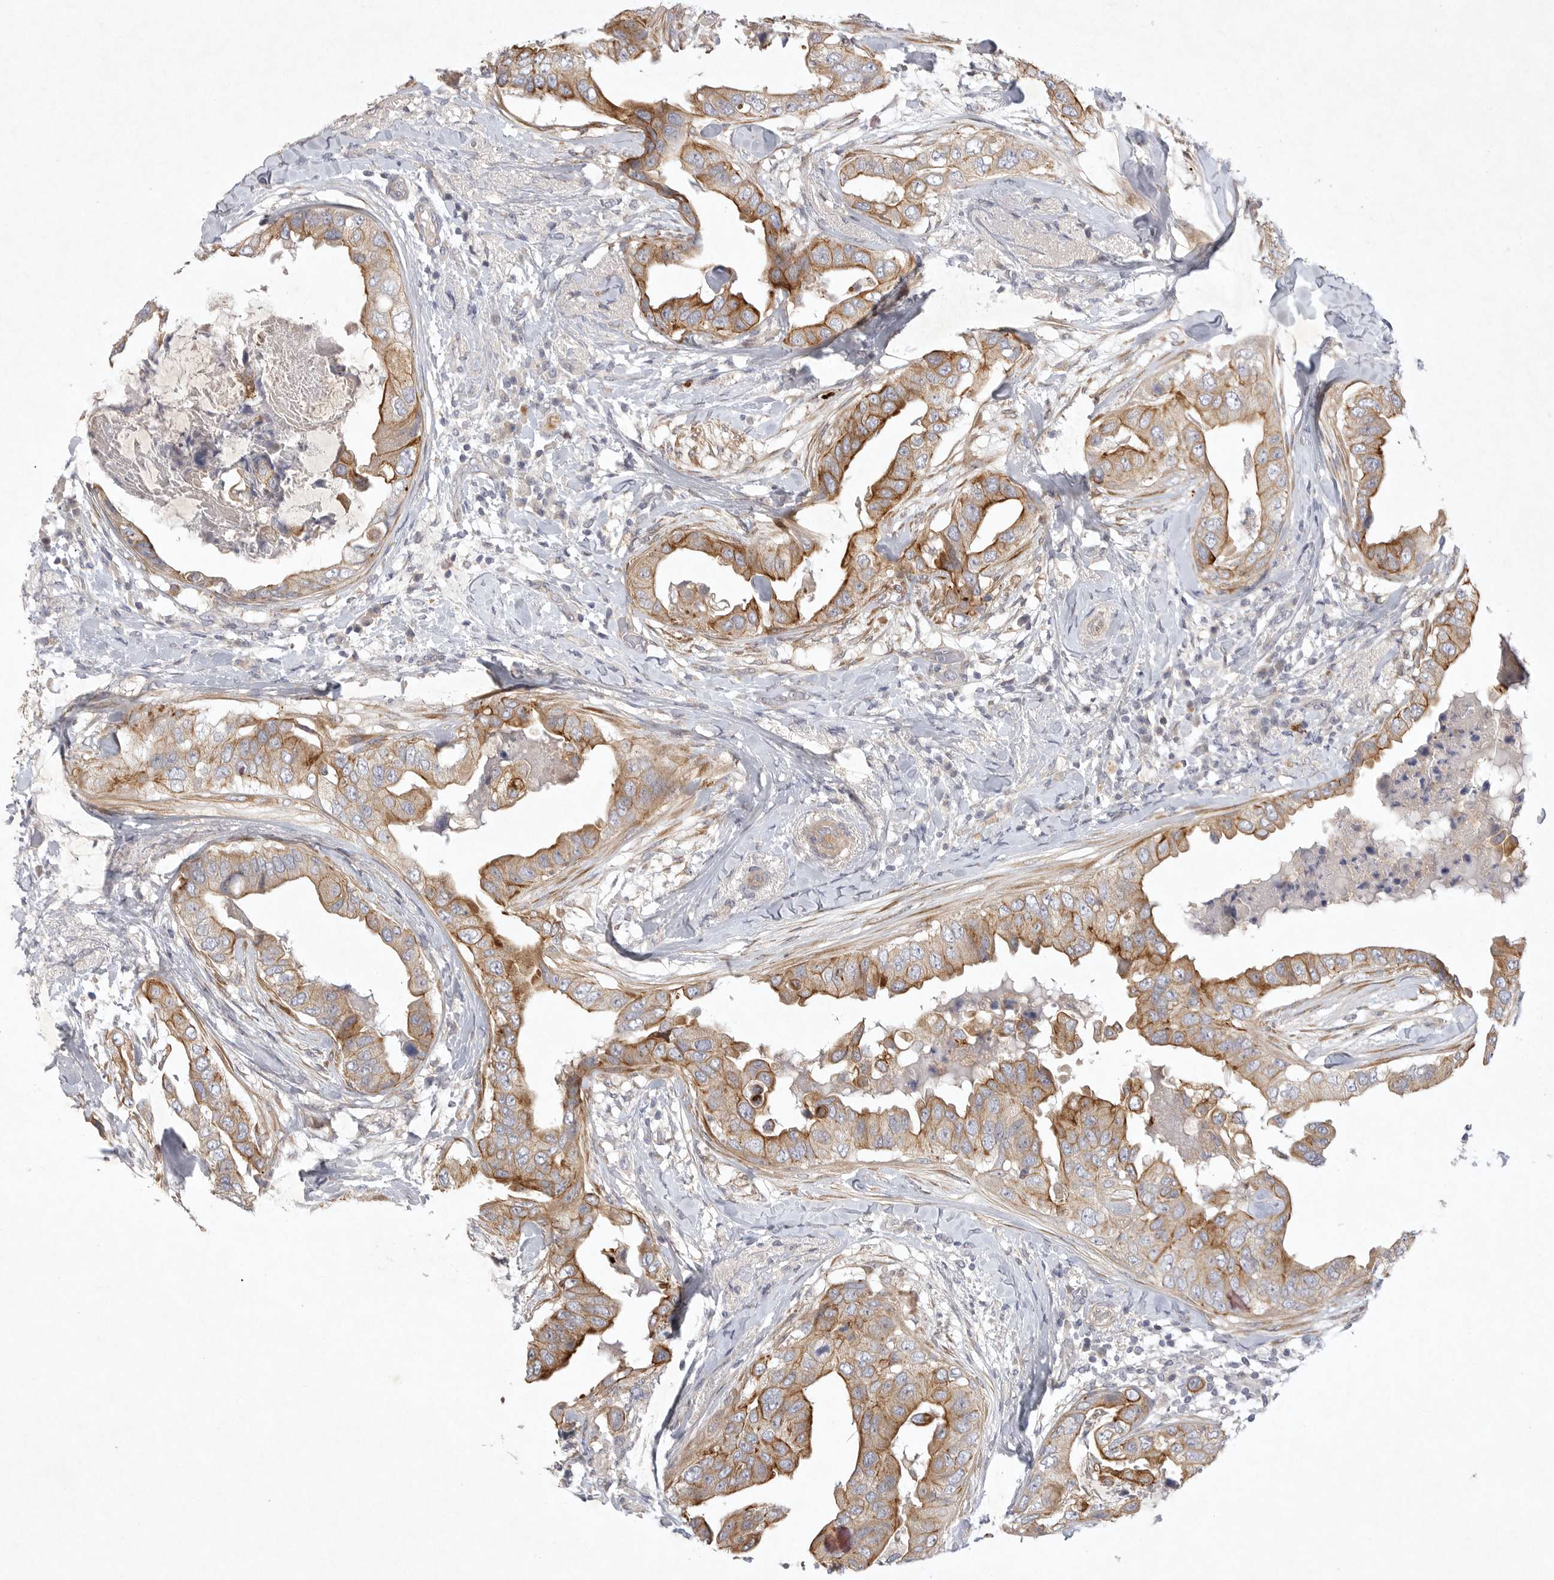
{"staining": {"intensity": "moderate", "quantity": ">75%", "location": "cytoplasmic/membranous"}, "tissue": "breast cancer", "cell_type": "Tumor cells", "image_type": "cancer", "snomed": [{"axis": "morphology", "description": "Duct carcinoma"}, {"axis": "topography", "description": "Breast"}], "caption": "Protein expression analysis of breast invasive ductal carcinoma exhibits moderate cytoplasmic/membranous staining in approximately >75% of tumor cells. (DAB (3,3'-diaminobenzidine) IHC with brightfield microscopy, high magnification).", "gene": "BZW2", "patient": {"sex": "female", "age": 40}}